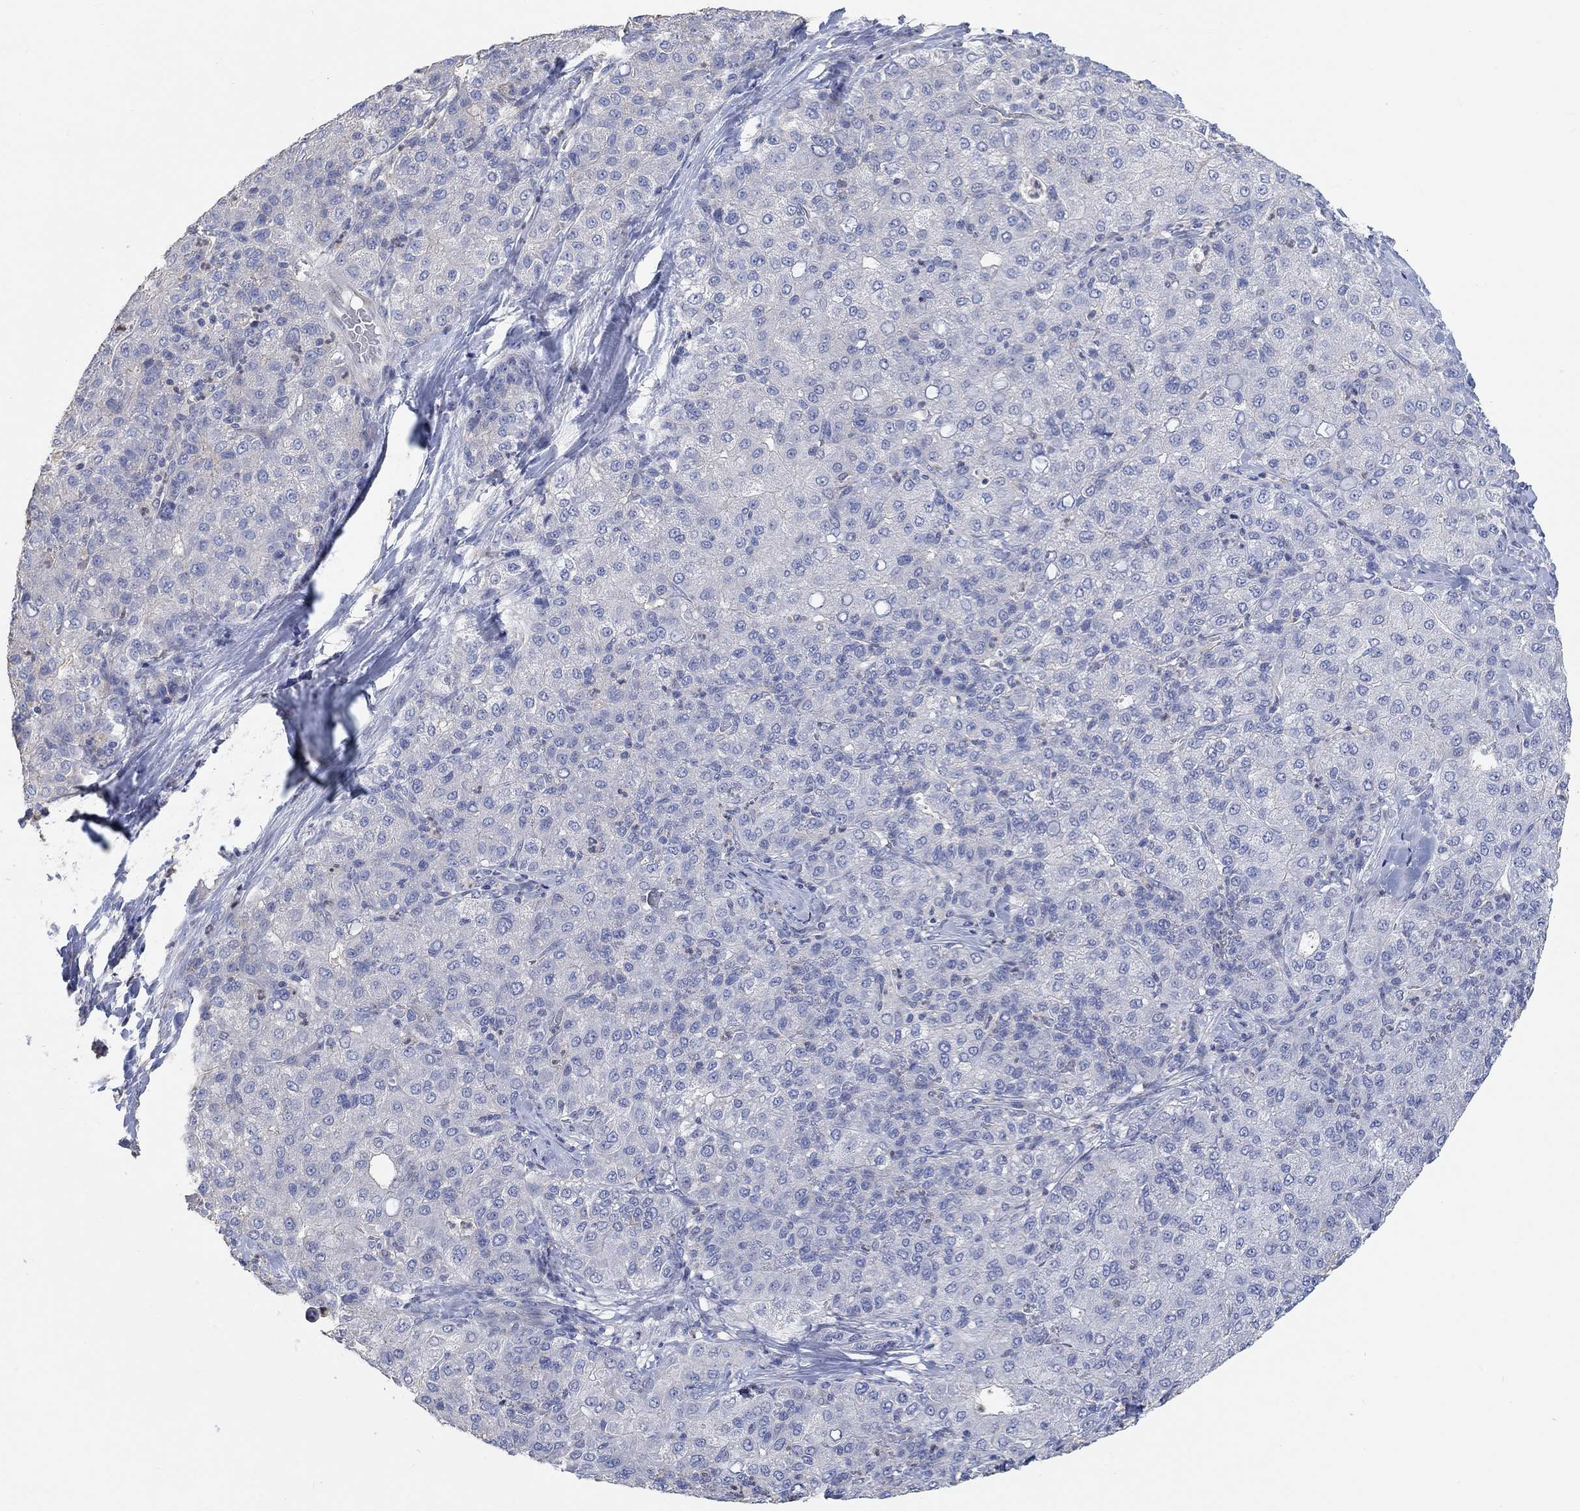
{"staining": {"intensity": "negative", "quantity": "none", "location": "none"}, "tissue": "liver cancer", "cell_type": "Tumor cells", "image_type": "cancer", "snomed": [{"axis": "morphology", "description": "Carcinoma, Hepatocellular, NOS"}, {"axis": "topography", "description": "Liver"}], "caption": "This is an IHC image of liver cancer (hepatocellular carcinoma). There is no expression in tumor cells.", "gene": "NLRP14", "patient": {"sex": "male", "age": 65}}